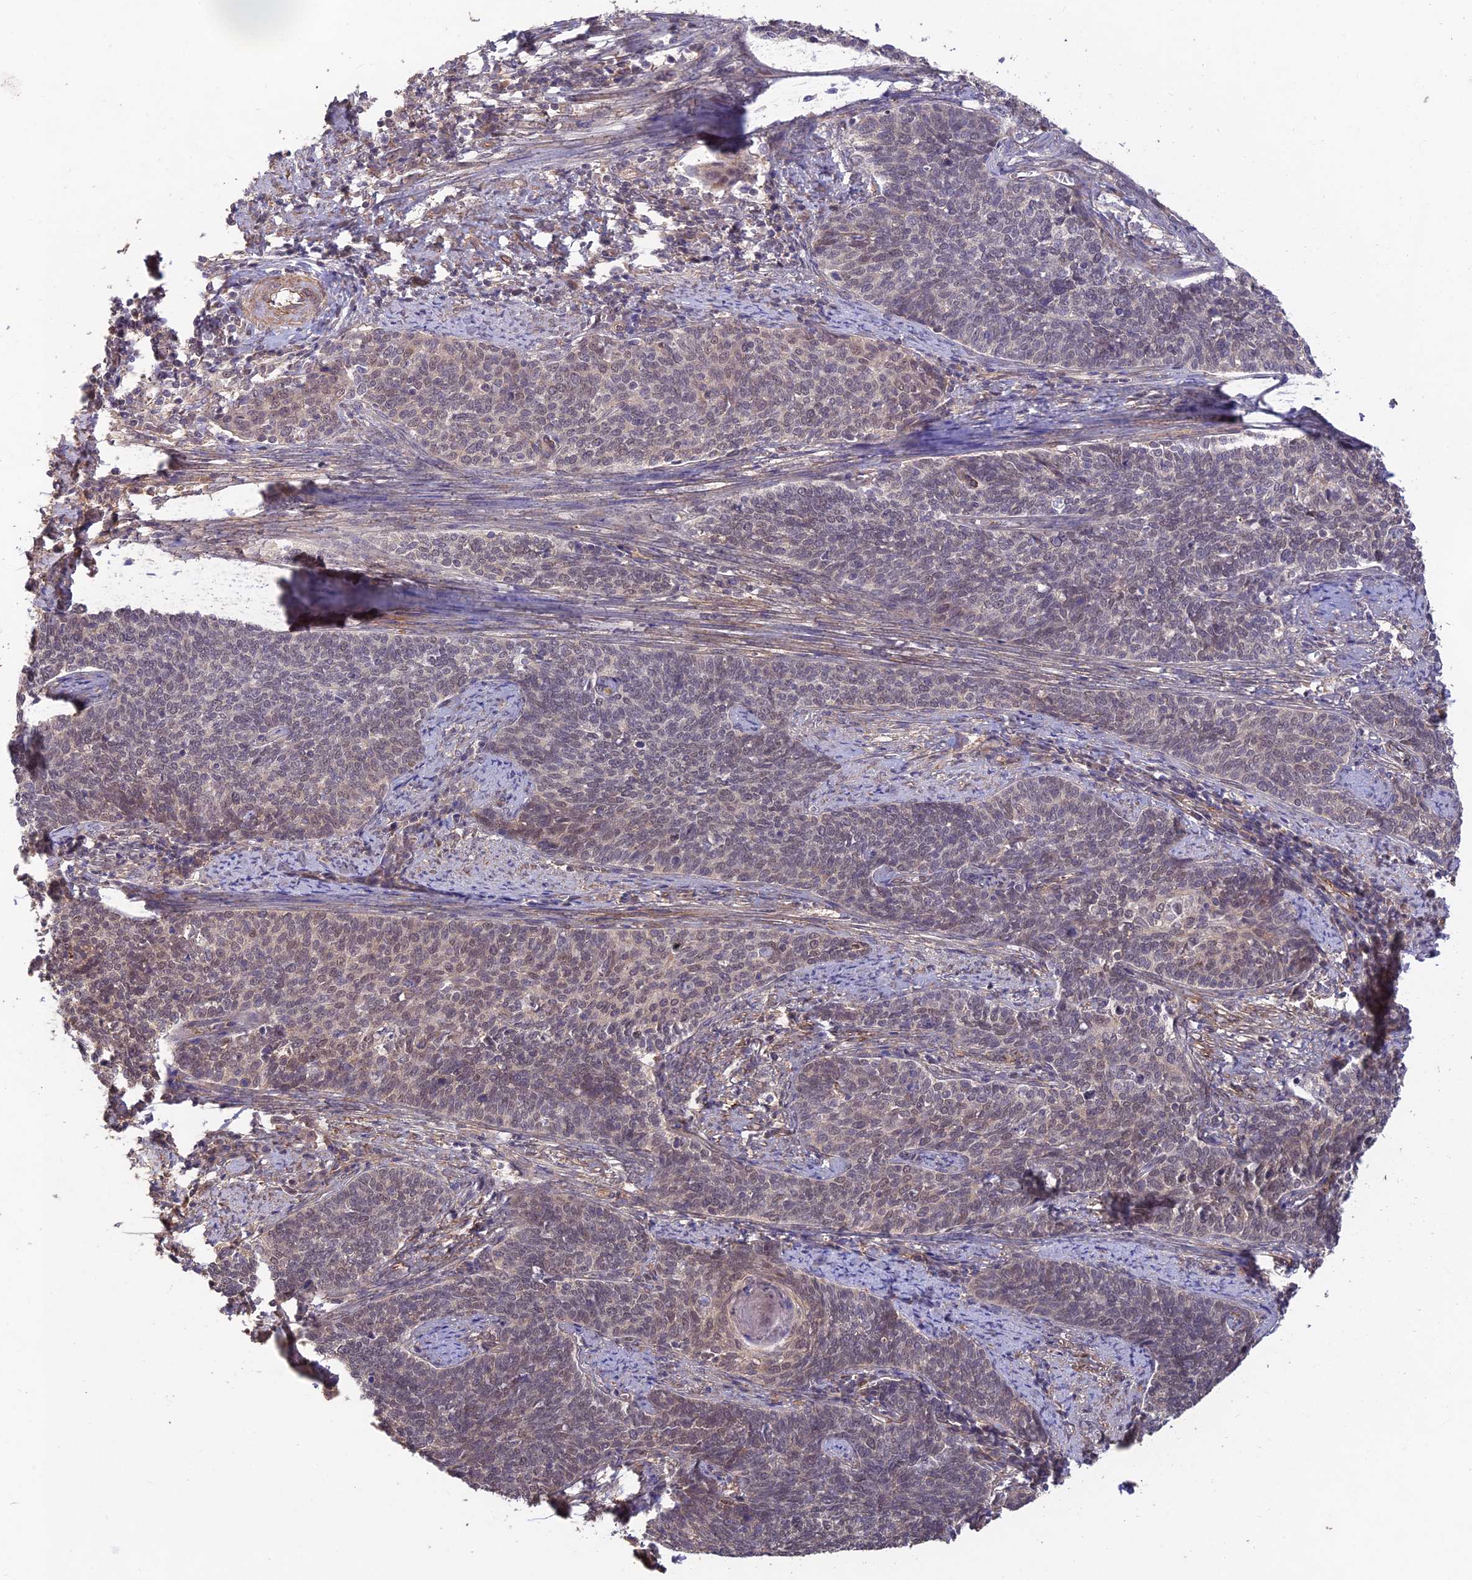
{"staining": {"intensity": "negative", "quantity": "none", "location": "none"}, "tissue": "cervical cancer", "cell_type": "Tumor cells", "image_type": "cancer", "snomed": [{"axis": "morphology", "description": "Squamous cell carcinoma, NOS"}, {"axis": "topography", "description": "Cervix"}], "caption": "Image shows no protein expression in tumor cells of cervical squamous cell carcinoma tissue.", "gene": "PAGR1", "patient": {"sex": "female", "age": 39}}